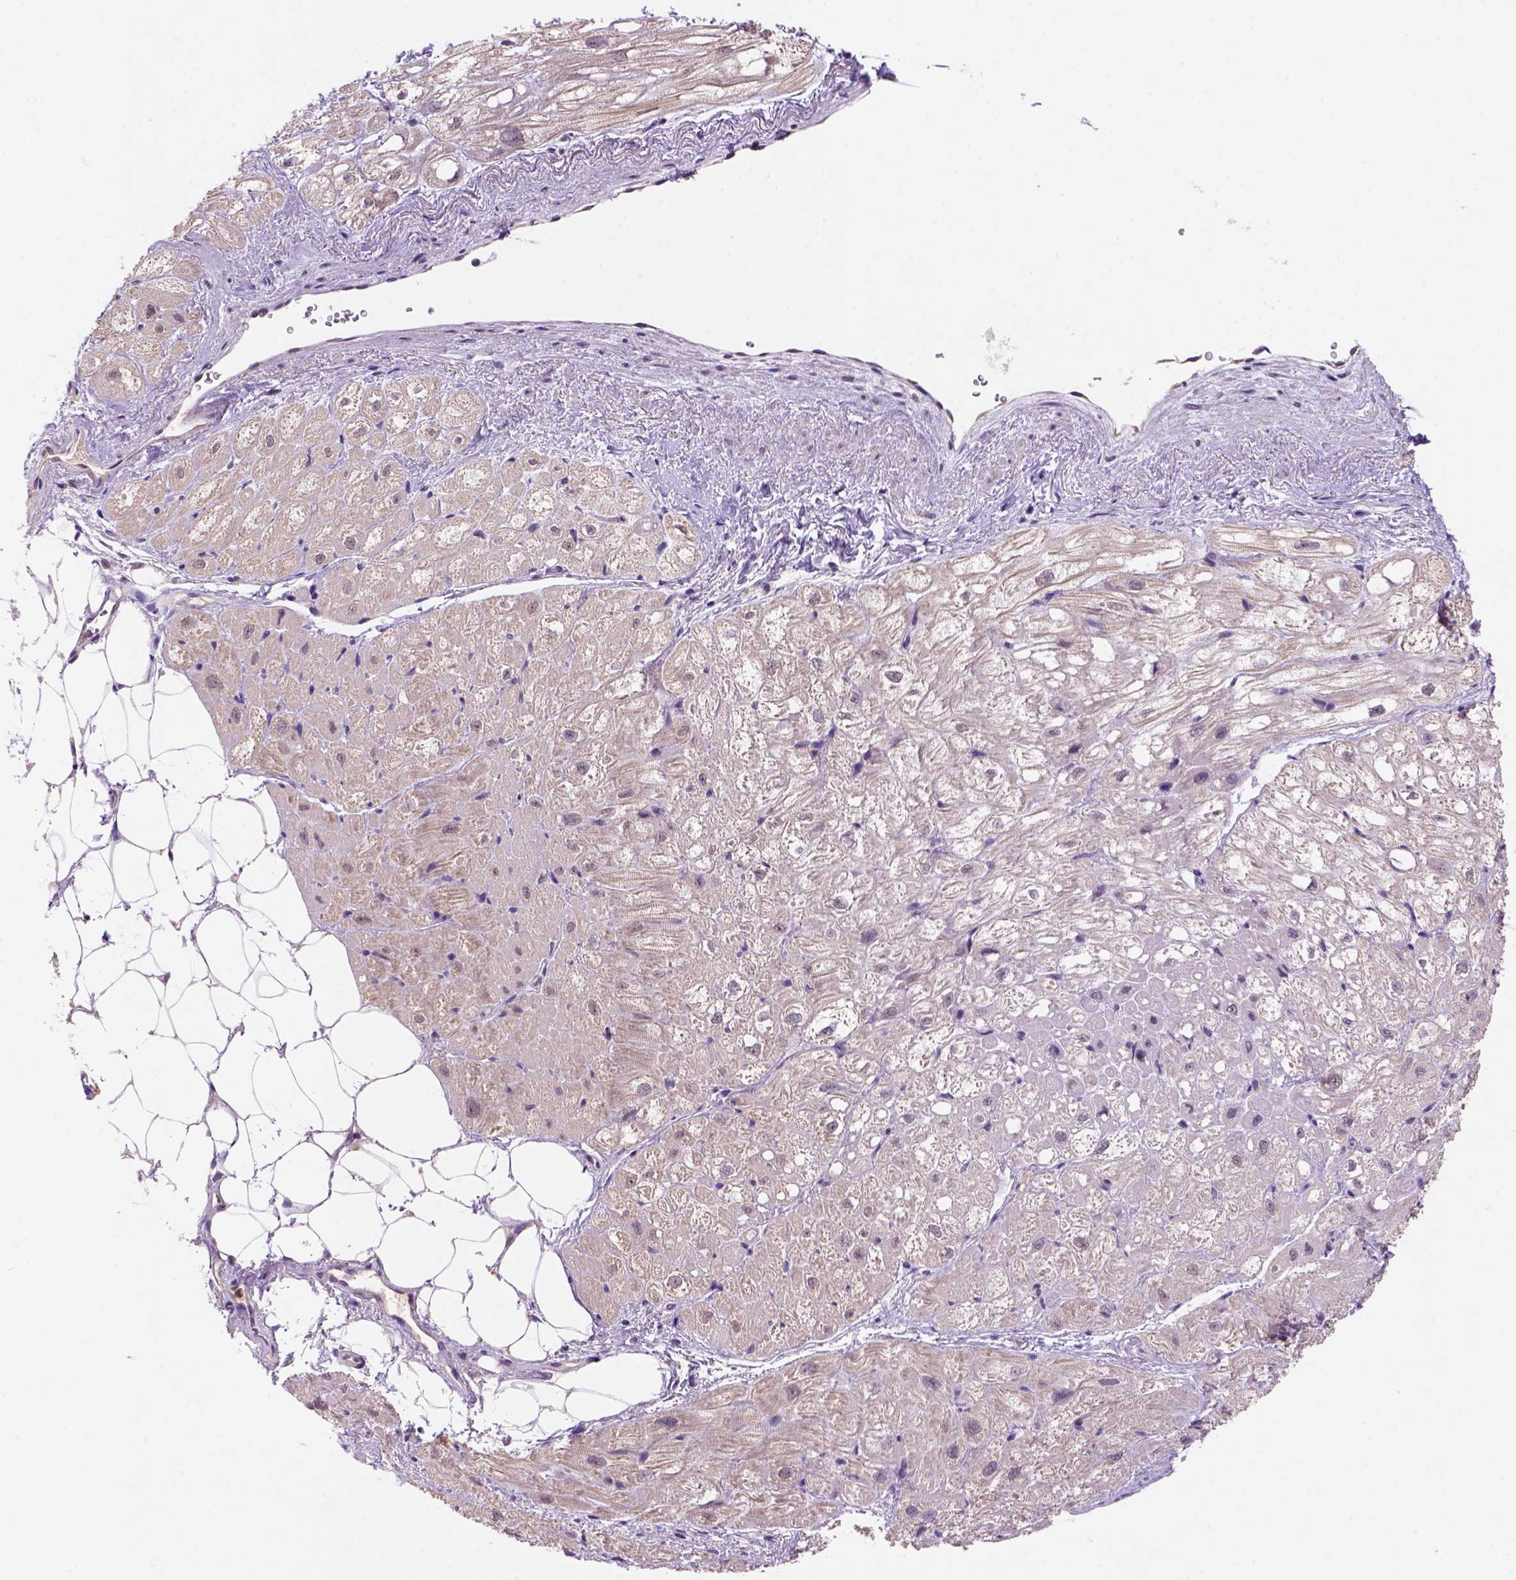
{"staining": {"intensity": "weak", "quantity": "25%-75%", "location": "cytoplasmic/membranous,nuclear"}, "tissue": "heart muscle", "cell_type": "Cardiomyocytes", "image_type": "normal", "snomed": [{"axis": "morphology", "description": "Normal tissue, NOS"}, {"axis": "topography", "description": "Heart"}], "caption": "The histopathology image displays immunohistochemical staining of benign heart muscle. There is weak cytoplasmic/membranous,nuclear staining is appreciated in approximately 25%-75% of cardiomyocytes. Immunohistochemistry stains the protein of interest in brown and the nuclei are stained blue.", "gene": "SCML4", "patient": {"sex": "female", "age": 69}}